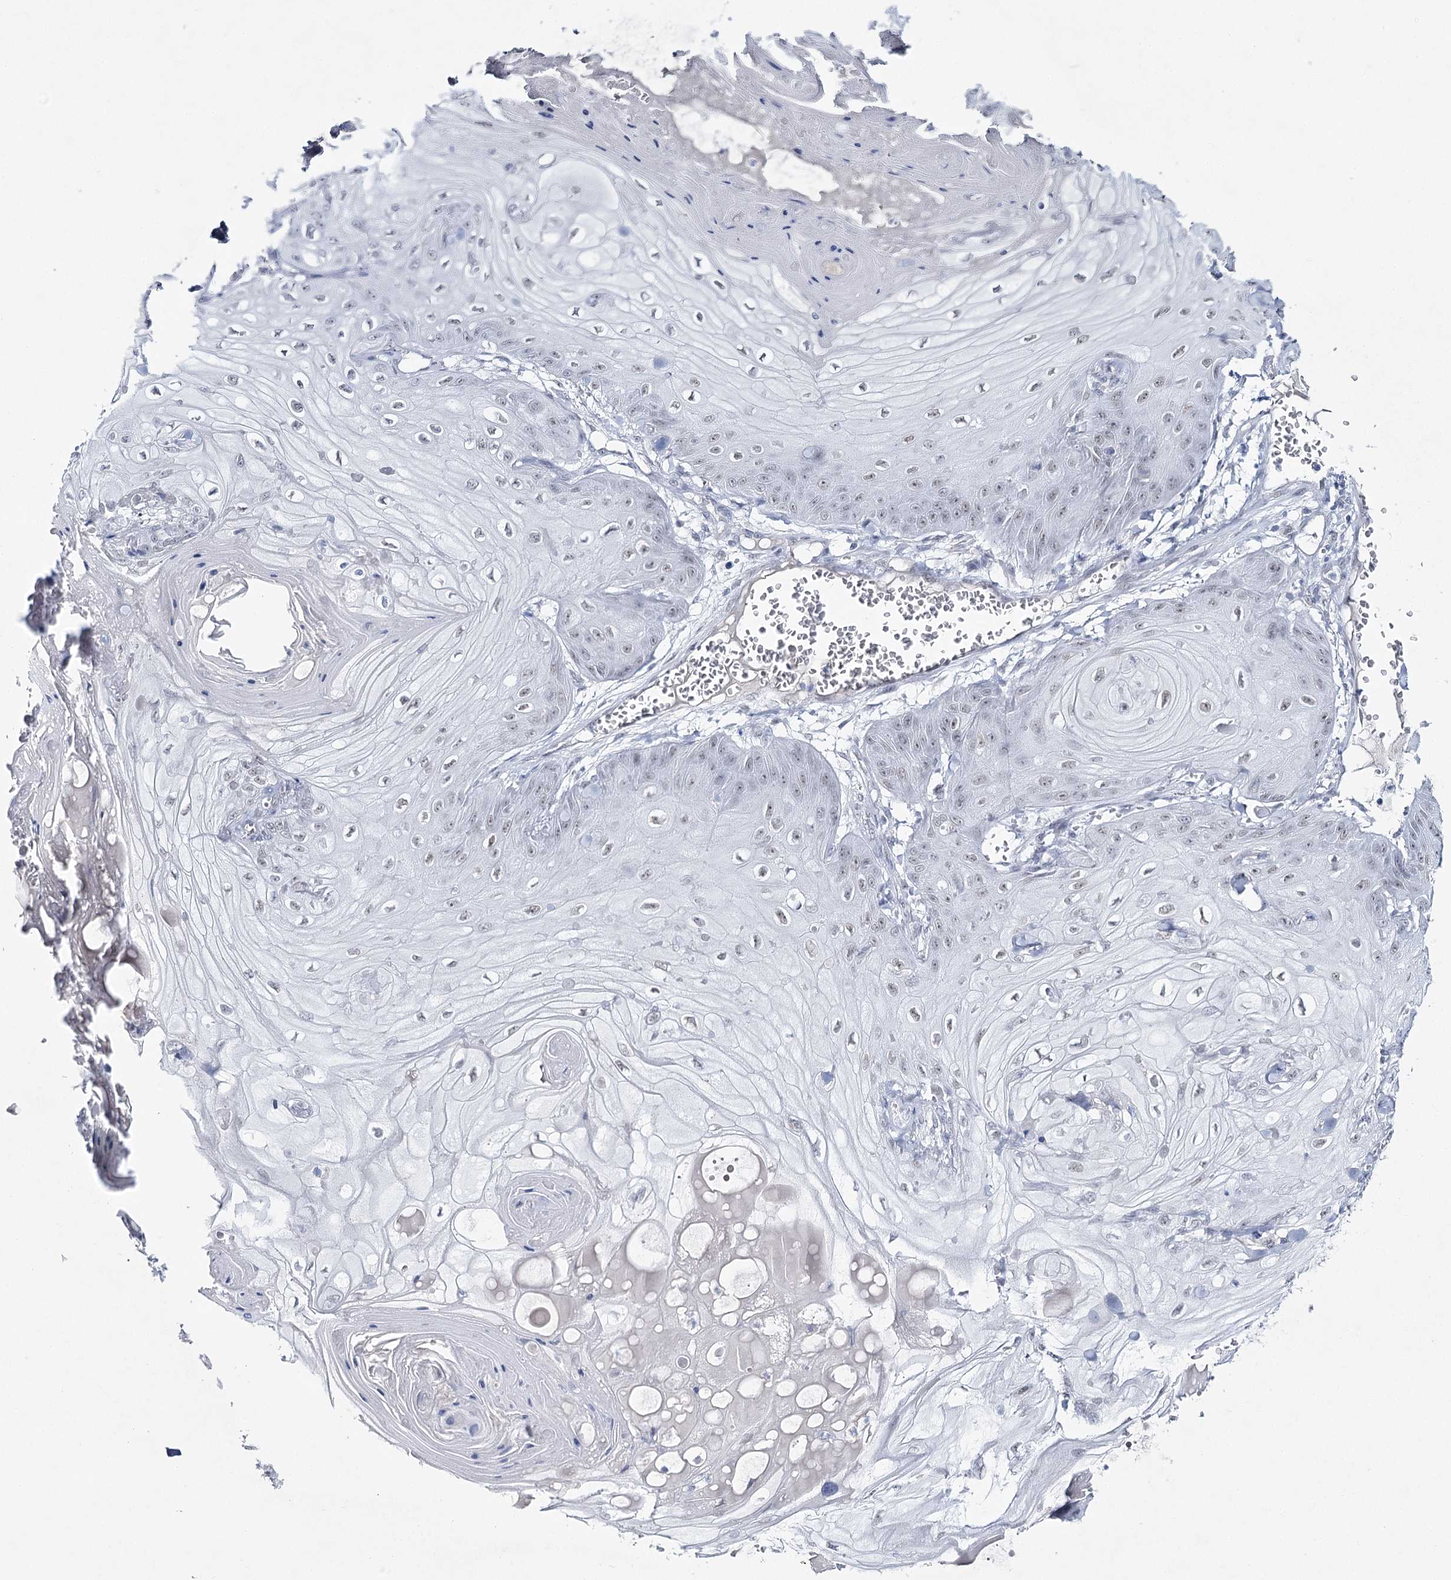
{"staining": {"intensity": "weak", "quantity": "25%-75%", "location": "nuclear"}, "tissue": "skin cancer", "cell_type": "Tumor cells", "image_type": "cancer", "snomed": [{"axis": "morphology", "description": "Squamous cell carcinoma, NOS"}, {"axis": "topography", "description": "Skin"}], "caption": "Immunohistochemistry micrograph of neoplastic tissue: human skin cancer stained using immunohistochemistry (IHC) exhibits low levels of weak protein expression localized specifically in the nuclear of tumor cells, appearing as a nuclear brown color.", "gene": "ZC3H8", "patient": {"sex": "male", "age": 74}}